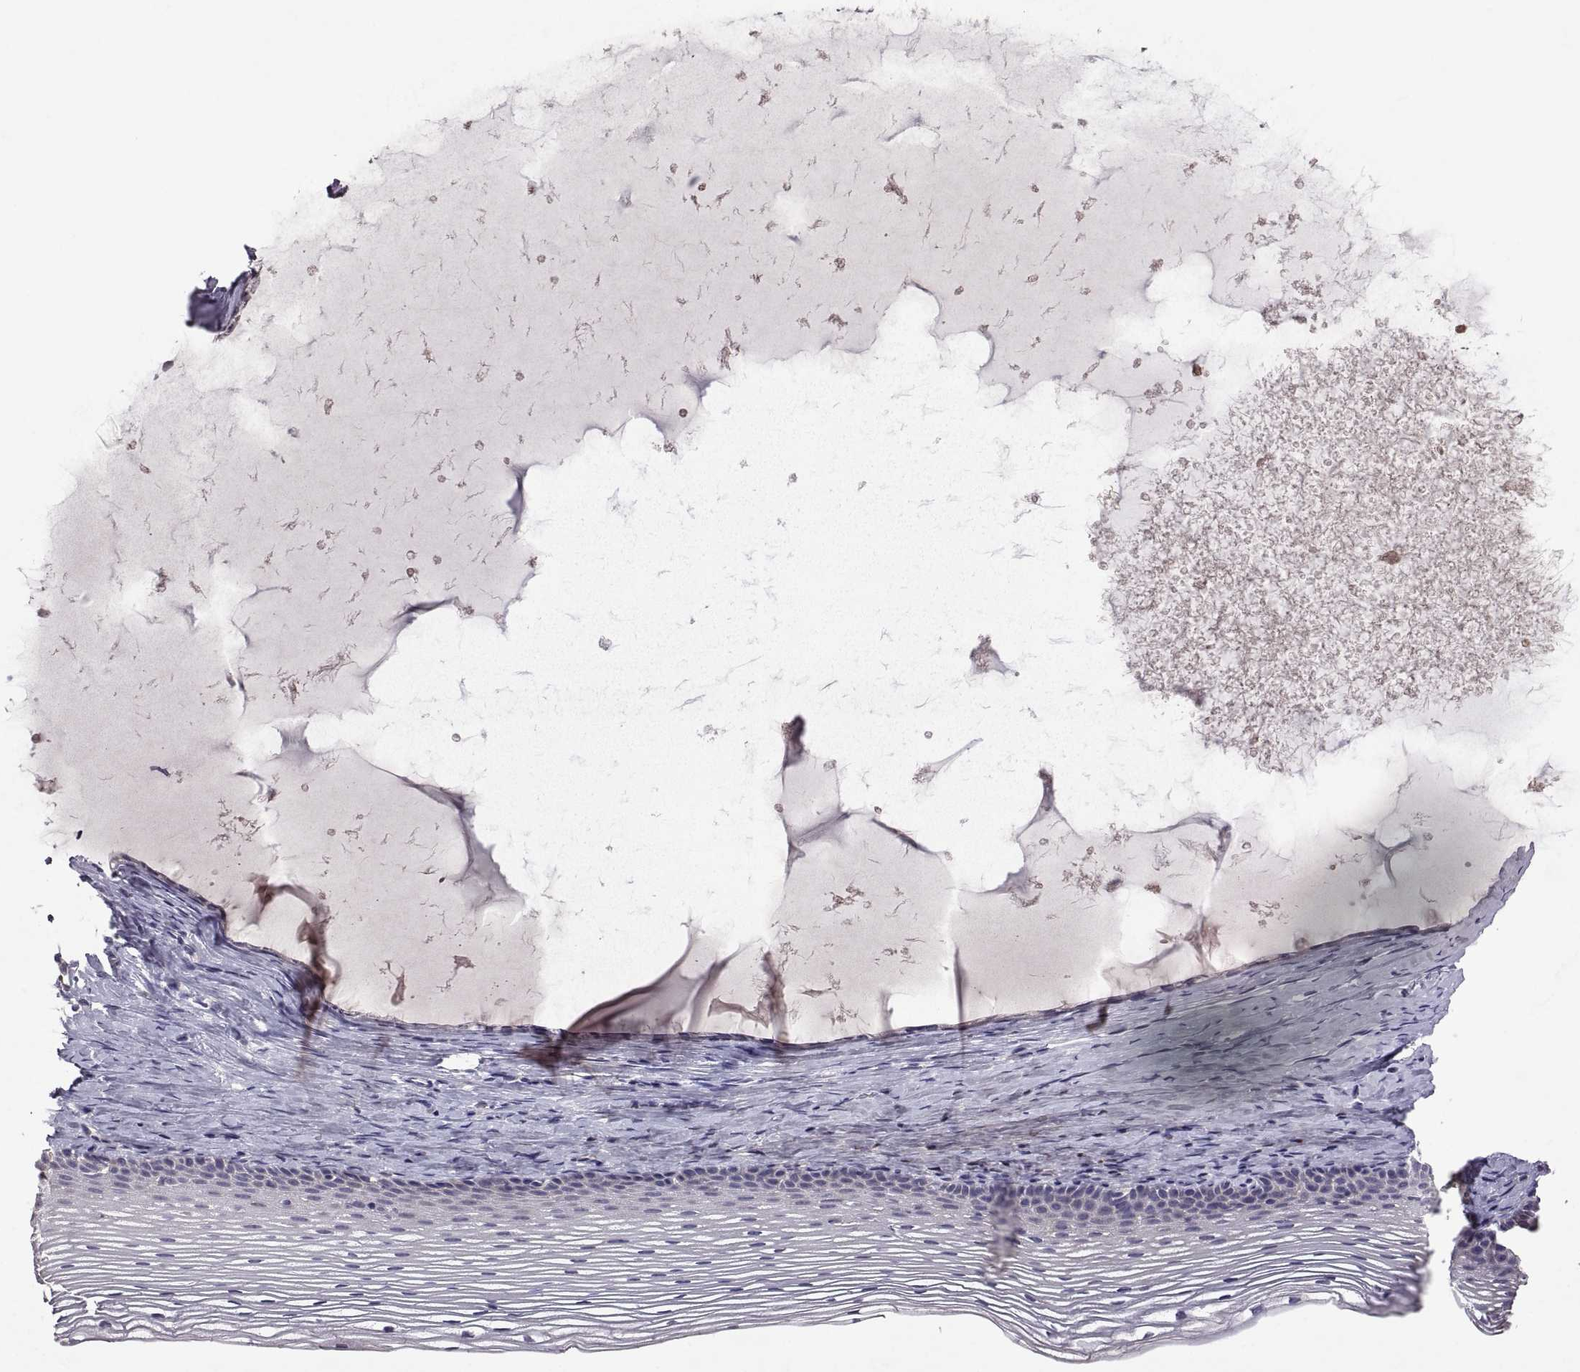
{"staining": {"intensity": "negative", "quantity": "none", "location": "none"}, "tissue": "cervix", "cell_type": "Glandular cells", "image_type": "normal", "snomed": [{"axis": "morphology", "description": "Normal tissue, NOS"}, {"axis": "topography", "description": "Cervix"}], "caption": "Protein analysis of normal cervix displays no significant expression in glandular cells. (DAB immunohistochemistry, high magnification).", "gene": "DEFB136", "patient": {"sex": "female", "age": 39}}